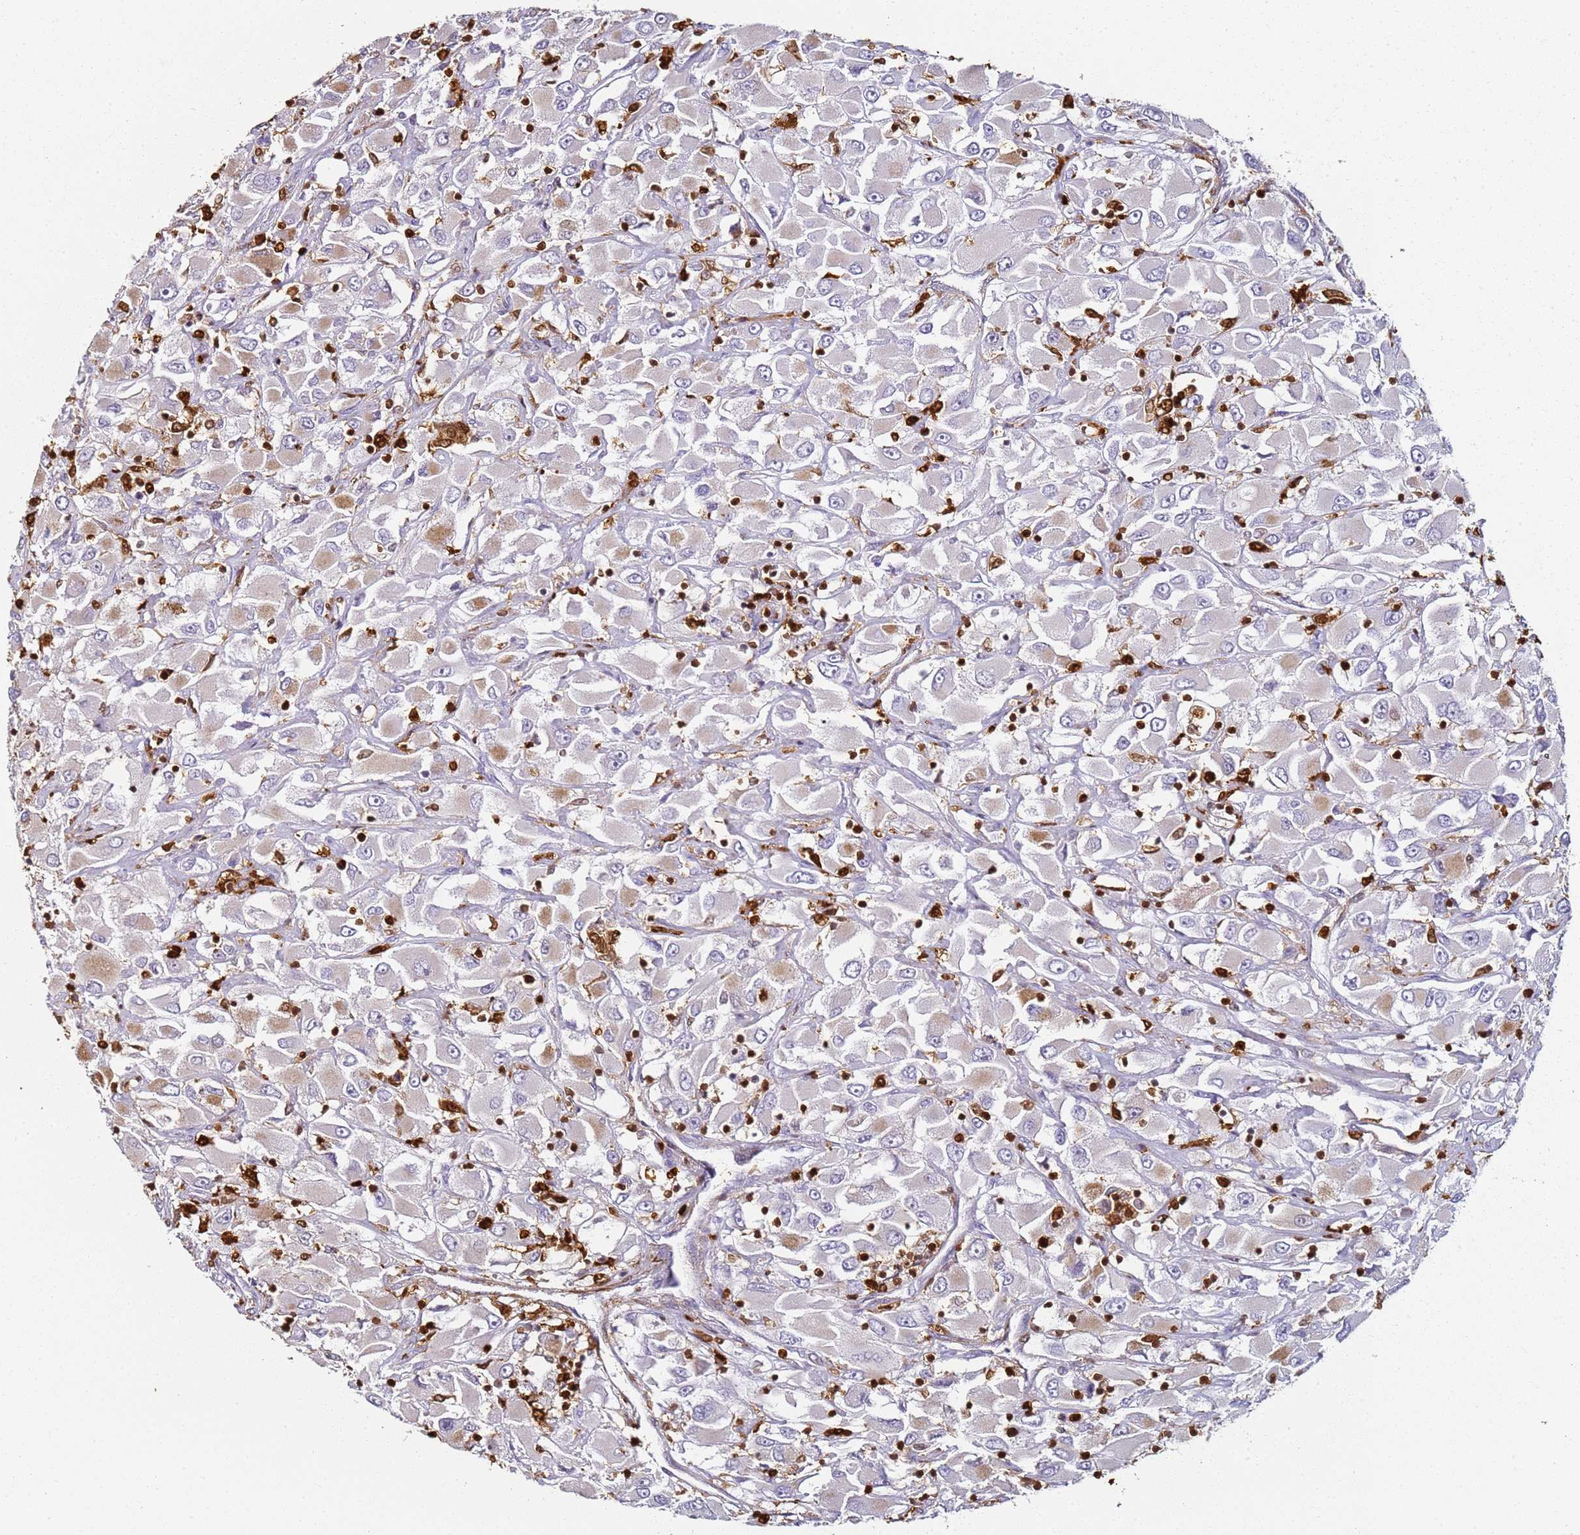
{"staining": {"intensity": "negative", "quantity": "none", "location": "none"}, "tissue": "renal cancer", "cell_type": "Tumor cells", "image_type": "cancer", "snomed": [{"axis": "morphology", "description": "Adenocarcinoma, NOS"}, {"axis": "topography", "description": "Kidney"}], "caption": "Tumor cells show no significant expression in adenocarcinoma (renal).", "gene": "S100A4", "patient": {"sex": "female", "age": 52}}